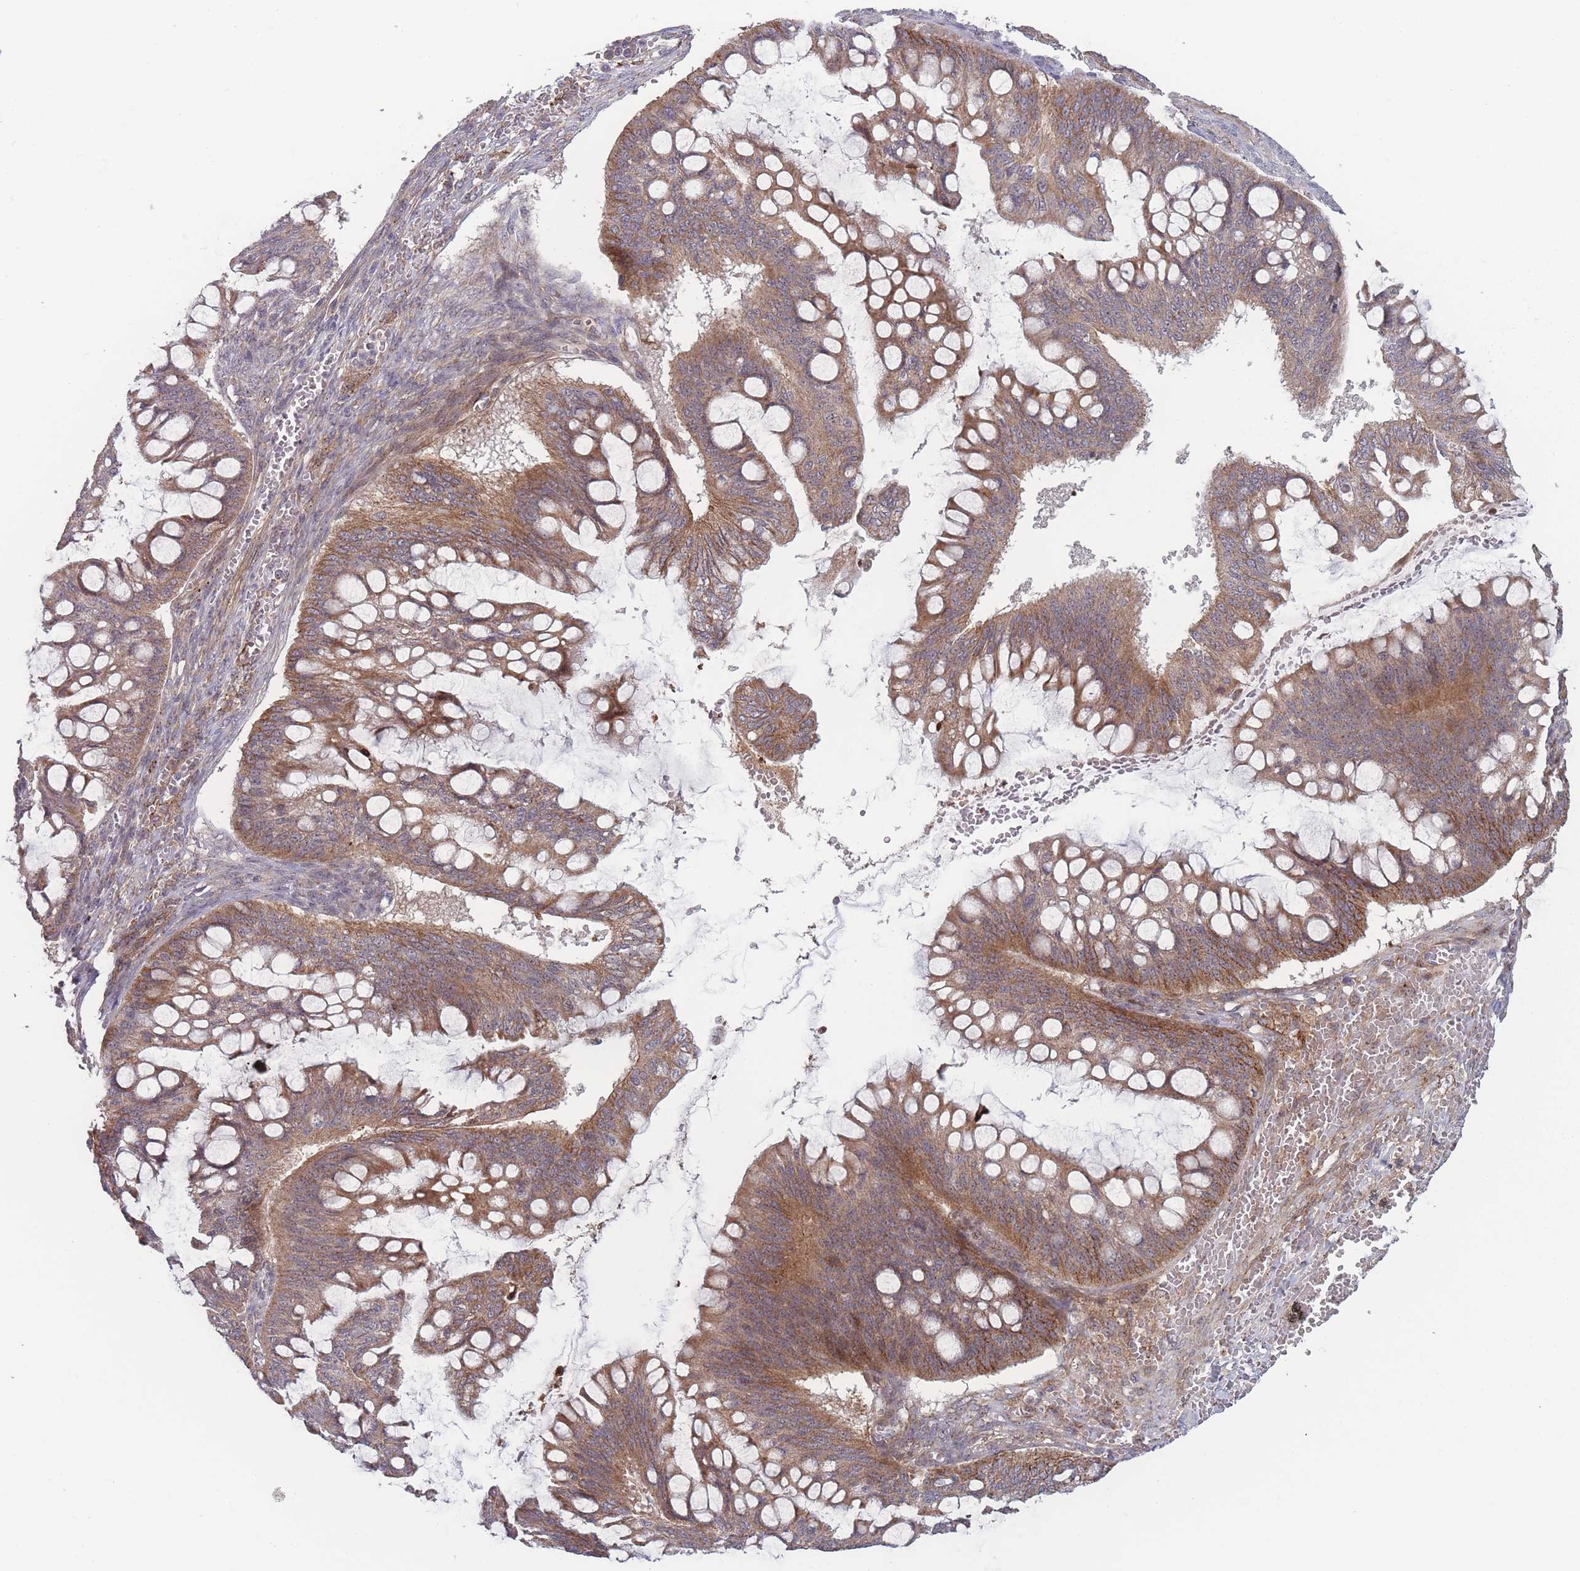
{"staining": {"intensity": "moderate", "quantity": ">75%", "location": "cytoplasmic/membranous"}, "tissue": "ovarian cancer", "cell_type": "Tumor cells", "image_type": "cancer", "snomed": [{"axis": "morphology", "description": "Cystadenocarcinoma, mucinous, NOS"}, {"axis": "topography", "description": "Ovary"}], "caption": "Immunohistochemistry (DAB (3,3'-diaminobenzidine)) staining of human mucinous cystadenocarcinoma (ovarian) shows moderate cytoplasmic/membranous protein positivity in approximately >75% of tumor cells. The staining was performed using DAB (3,3'-diaminobenzidine) to visualize the protein expression in brown, while the nuclei were stained in blue with hematoxylin (Magnification: 20x).", "gene": "TMEM232", "patient": {"sex": "female", "age": 73}}